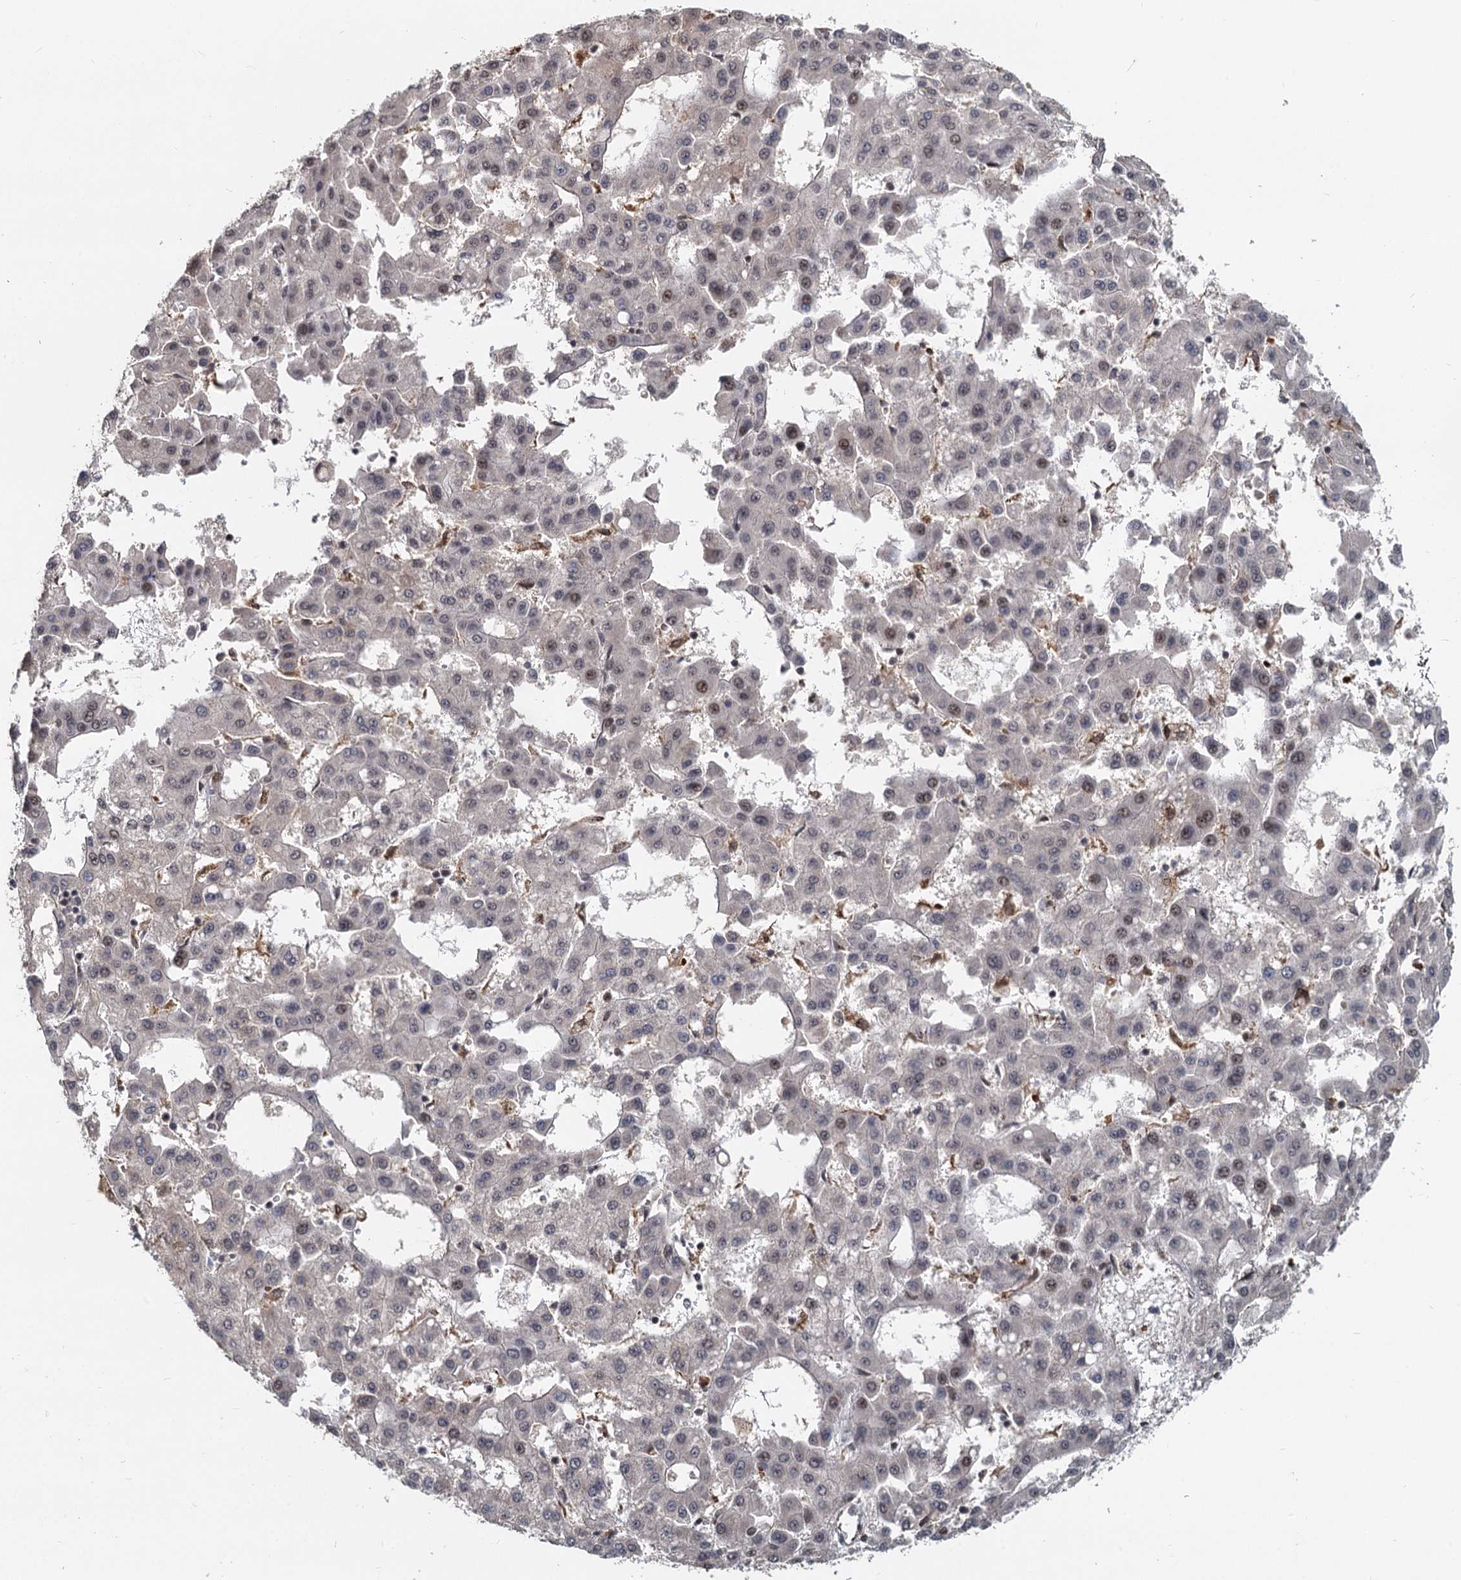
{"staining": {"intensity": "moderate", "quantity": "<25%", "location": "nuclear"}, "tissue": "liver cancer", "cell_type": "Tumor cells", "image_type": "cancer", "snomed": [{"axis": "morphology", "description": "Carcinoma, Hepatocellular, NOS"}, {"axis": "topography", "description": "Liver"}], "caption": "Liver cancer tissue exhibits moderate nuclear staining in about <25% of tumor cells The protein is shown in brown color, while the nuclei are stained blue.", "gene": "FANCI", "patient": {"sex": "male", "age": 47}}